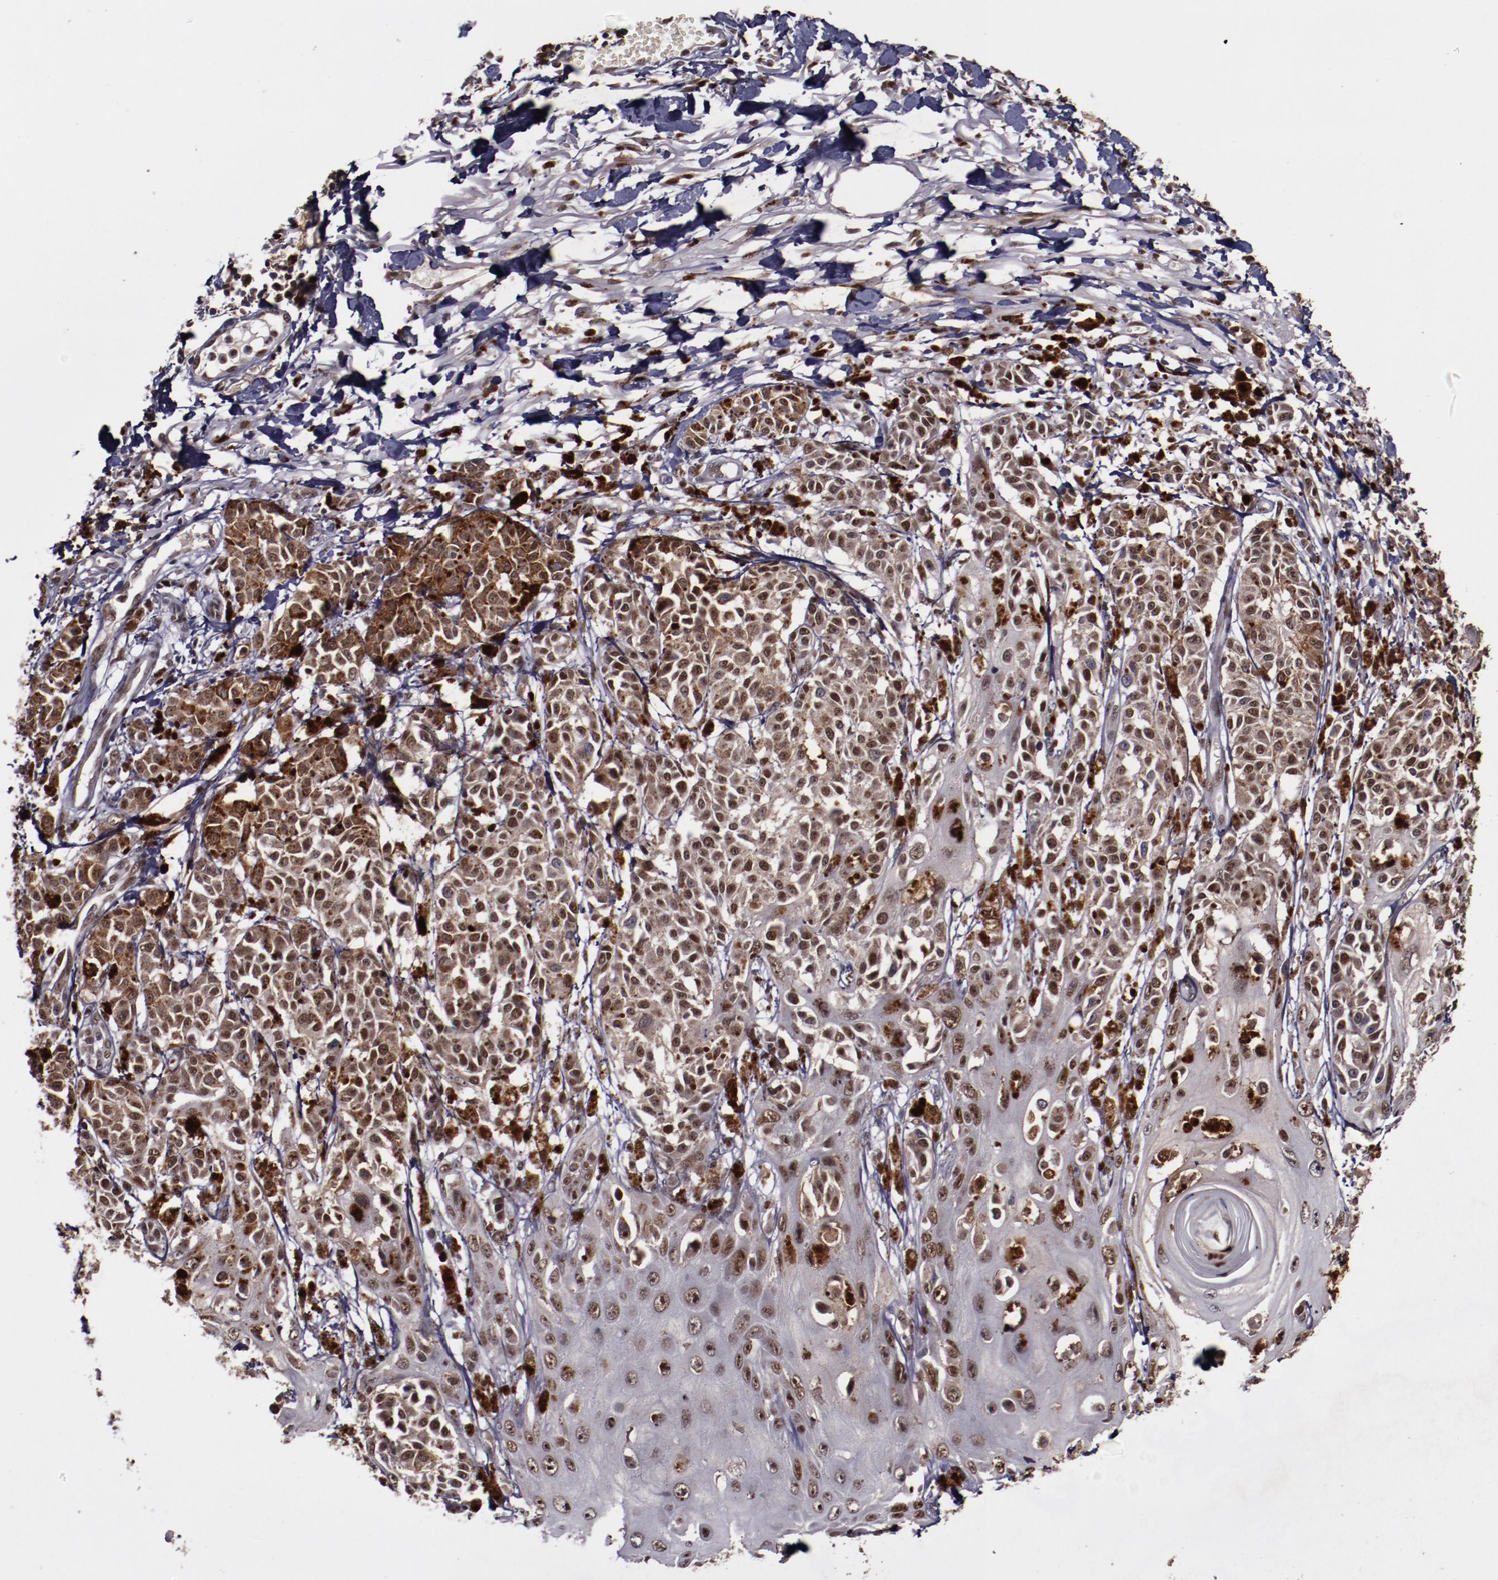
{"staining": {"intensity": "strong", "quantity": ">75%", "location": "cytoplasmic/membranous,nuclear"}, "tissue": "melanoma", "cell_type": "Tumor cells", "image_type": "cancer", "snomed": [{"axis": "morphology", "description": "Malignant melanoma, NOS"}, {"axis": "topography", "description": "Skin"}], "caption": "IHC histopathology image of neoplastic tissue: melanoma stained using immunohistochemistry shows high levels of strong protein expression localized specifically in the cytoplasmic/membranous and nuclear of tumor cells, appearing as a cytoplasmic/membranous and nuclear brown color.", "gene": "CHEK2", "patient": {"sex": "male", "age": 76}}